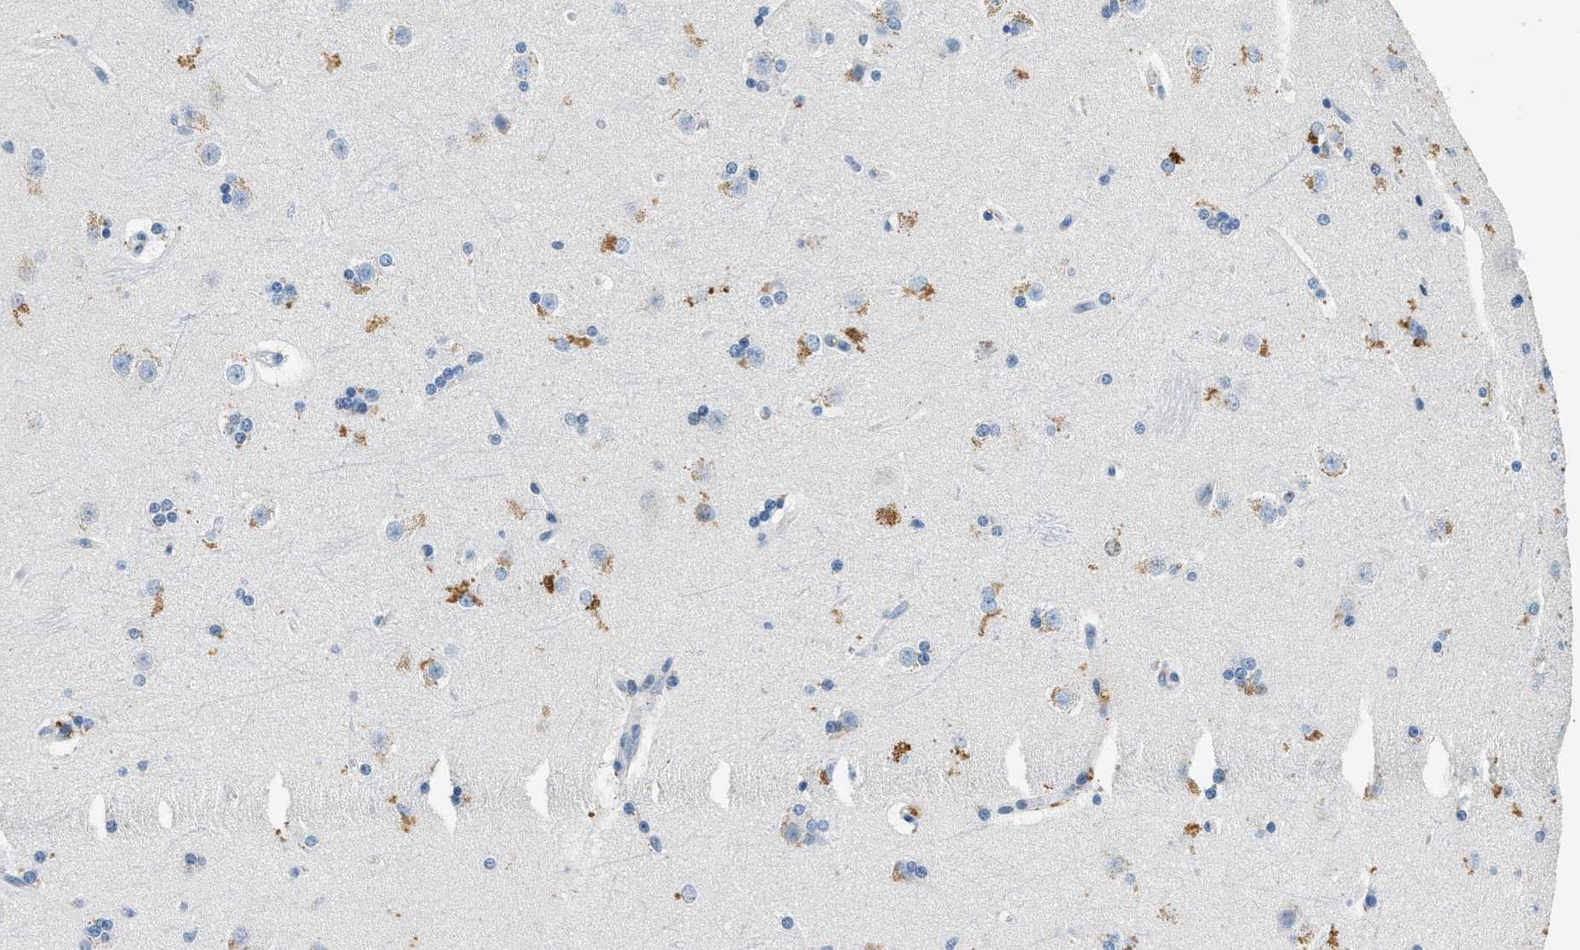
{"staining": {"intensity": "negative", "quantity": "none", "location": "none"}, "tissue": "caudate", "cell_type": "Glial cells", "image_type": "normal", "snomed": [{"axis": "morphology", "description": "Normal tissue, NOS"}, {"axis": "topography", "description": "Lateral ventricle wall"}], "caption": "This image is of unremarkable caudate stained with immunohistochemistry (IHC) to label a protein in brown with the nuclei are counter-stained blue. There is no positivity in glial cells.", "gene": "CFAP20", "patient": {"sex": "female", "age": 19}}